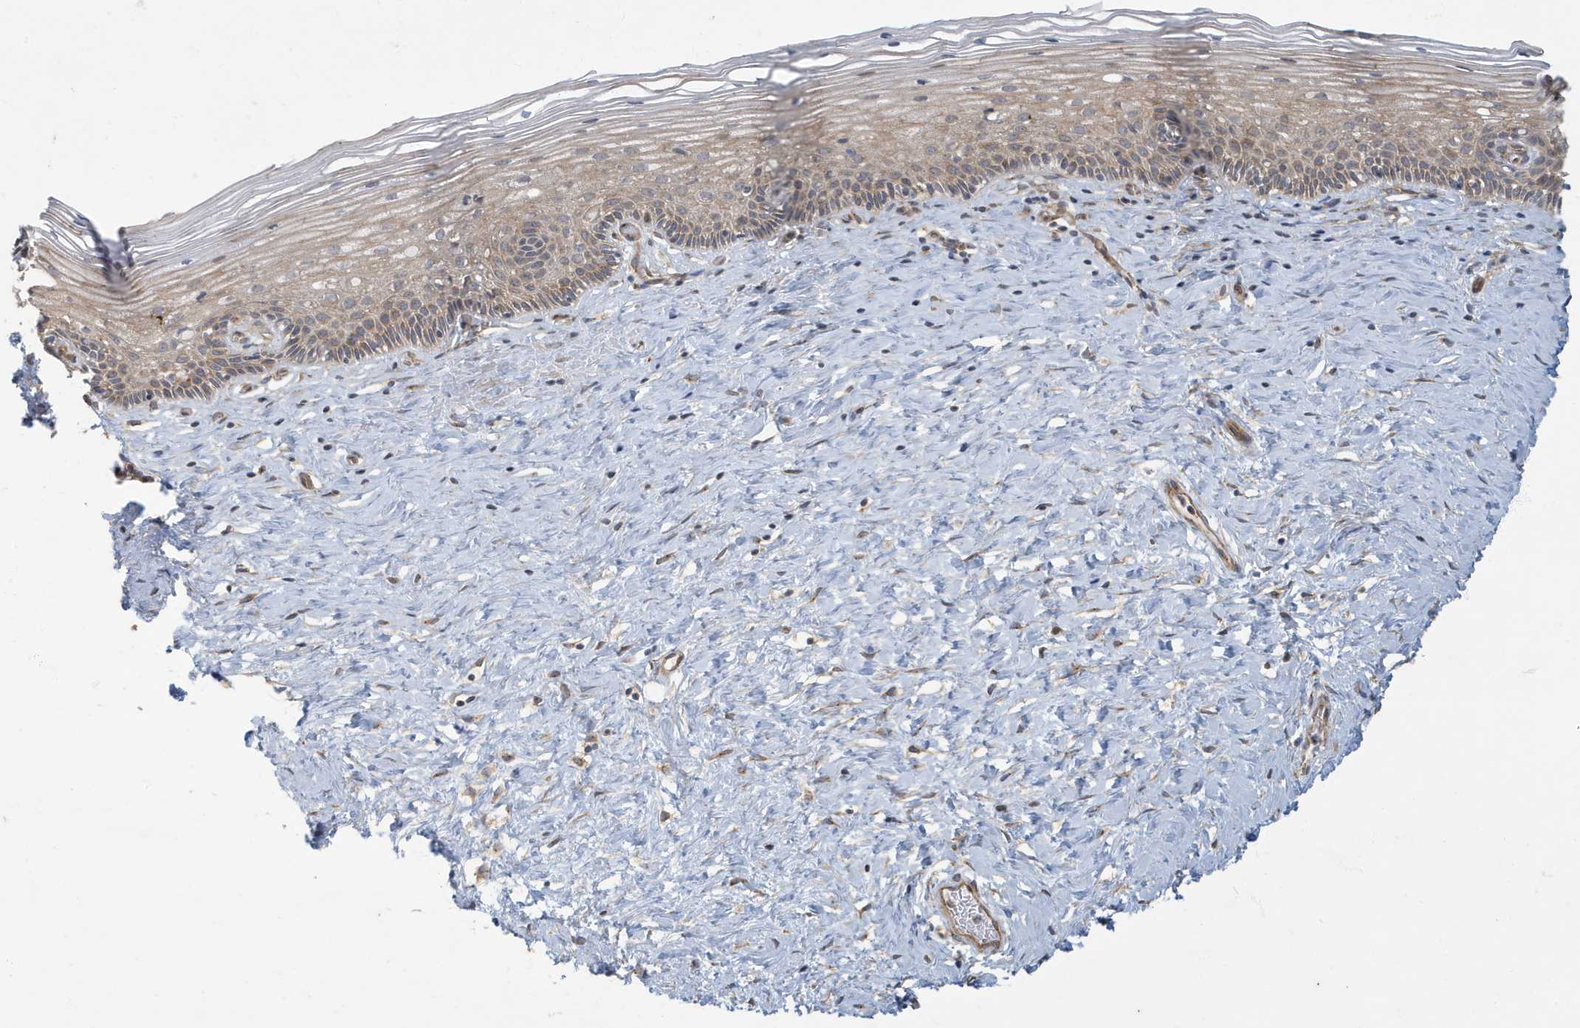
{"staining": {"intensity": "moderate", "quantity": ">75%", "location": "cytoplasmic/membranous"}, "tissue": "cervix", "cell_type": "Glandular cells", "image_type": "normal", "snomed": [{"axis": "morphology", "description": "Normal tissue, NOS"}, {"axis": "topography", "description": "Cervix"}], "caption": "This is an image of immunohistochemistry (IHC) staining of benign cervix, which shows moderate expression in the cytoplasmic/membranous of glandular cells.", "gene": "ATP23", "patient": {"sex": "female", "age": 33}}